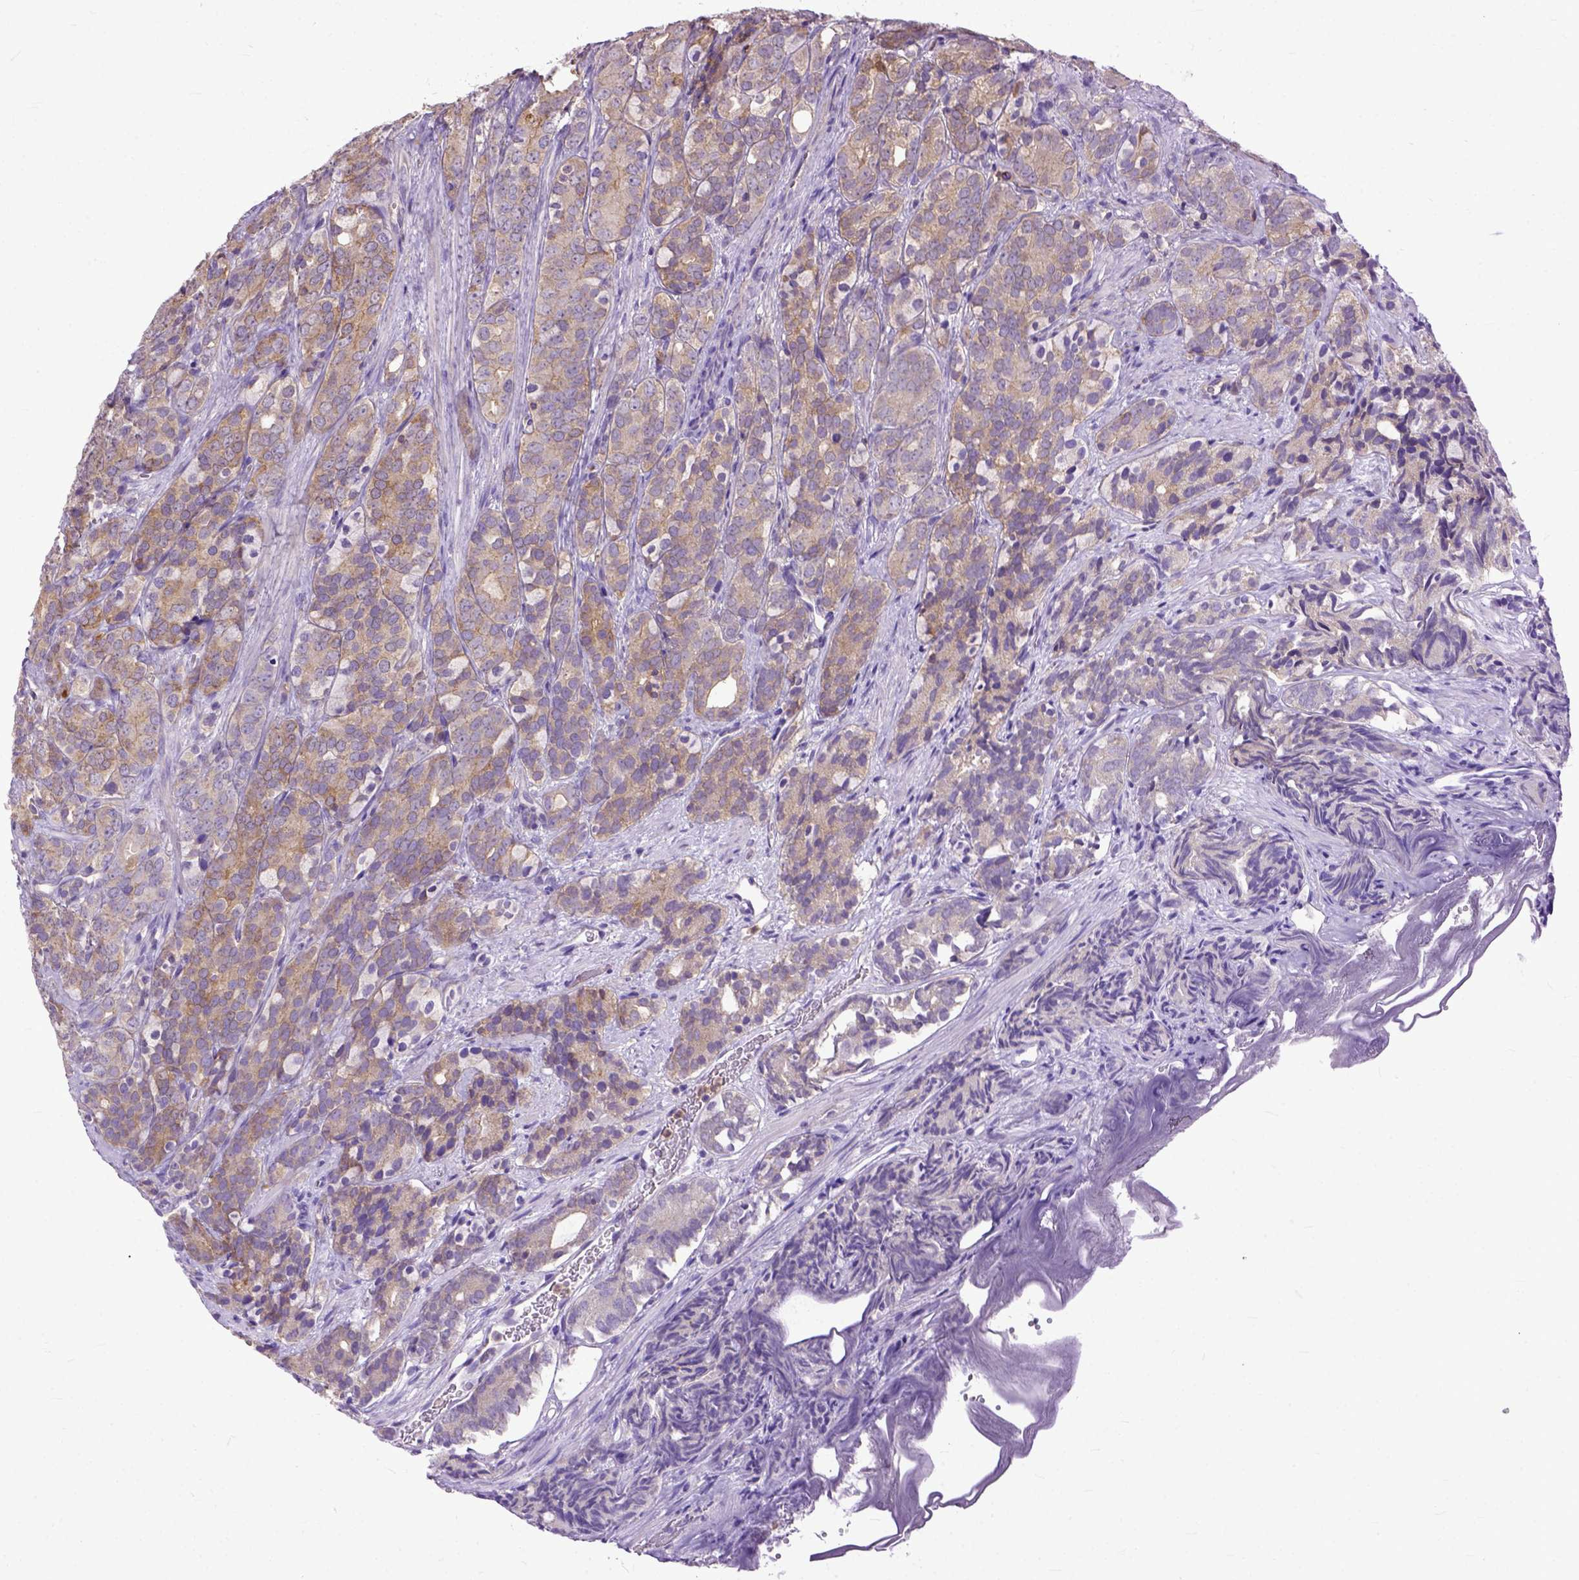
{"staining": {"intensity": "weak", "quantity": "25%-75%", "location": "cytoplasmic/membranous"}, "tissue": "prostate cancer", "cell_type": "Tumor cells", "image_type": "cancer", "snomed": [{"axis": "morphology", "description": "Adenocarcinoma, High grade"}, {"axis": "topography", "description": "Prostate"}], "caption": "Weak cytoplasmic/membranous protein staining is seen in approximately 25%-75% of tumor cells in prostate cancer (high-grade adenocarcinoma). (IHC, brightfield microscopy, high magnification).", "gene": "NAMPT", "patient": {"sex": "male", "age": 84}}